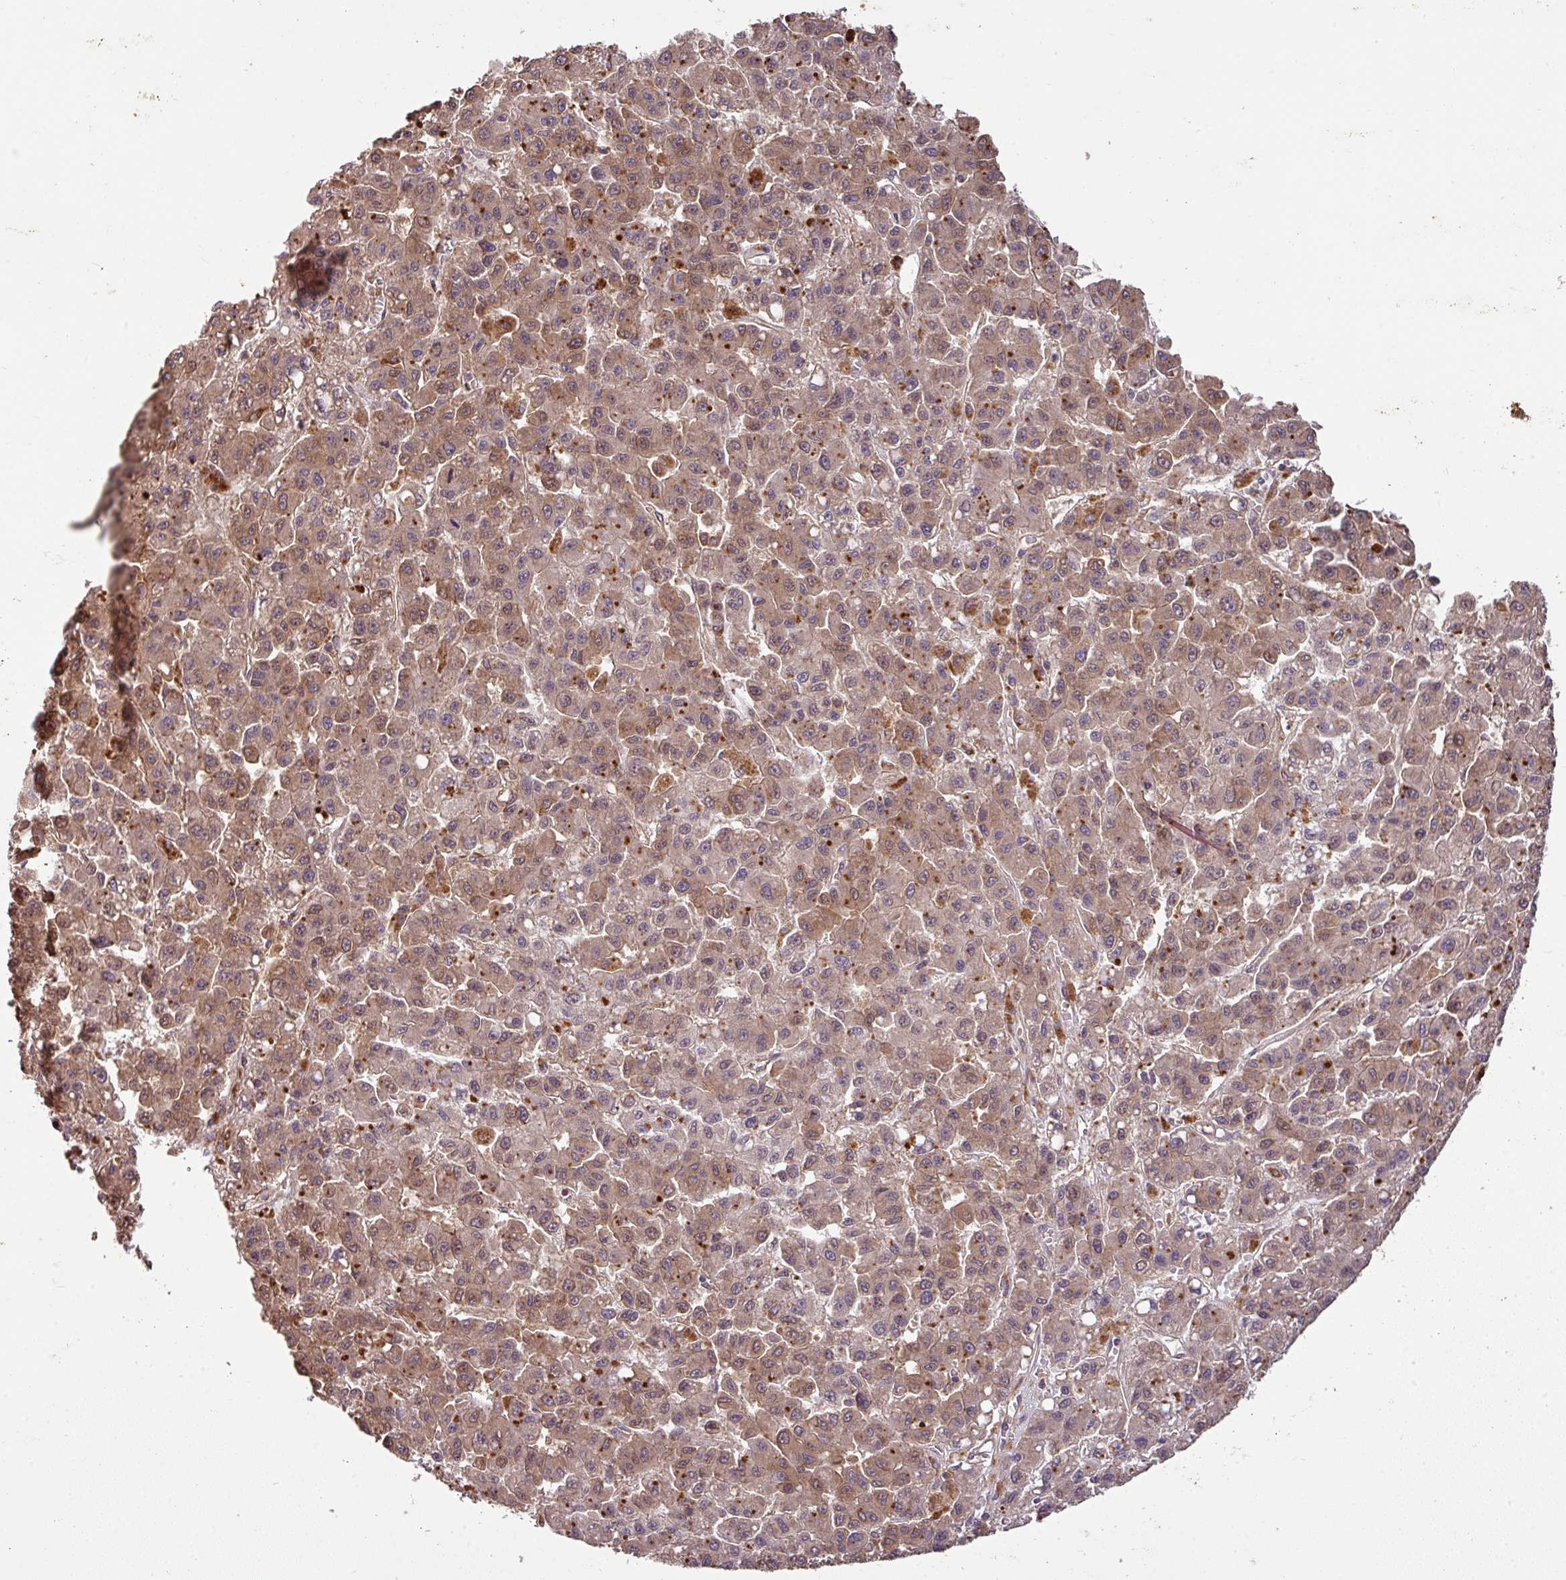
{"staining": {"intensity": "weak", "quantity": ">75%", "location": "cytoplasmic/membranous"}, "tissue": "liver cancer", "cell_type": "Tumor cells", "image_type": "cancer", "snomed": [{"axis": "morphology", "description": "Carcinoma, Hepatocellular, NOS"}, {"axis": "topography", "description": "Liver"}], "caption": "This histopathology image demonstrates immunohistochemistry staining of human liver cancer, with low weak cytoplasmic/membranous expression in about >75% of tumor cells.", "gene": "GSPT1", "patient": {"sex": "male", "age": 70}}